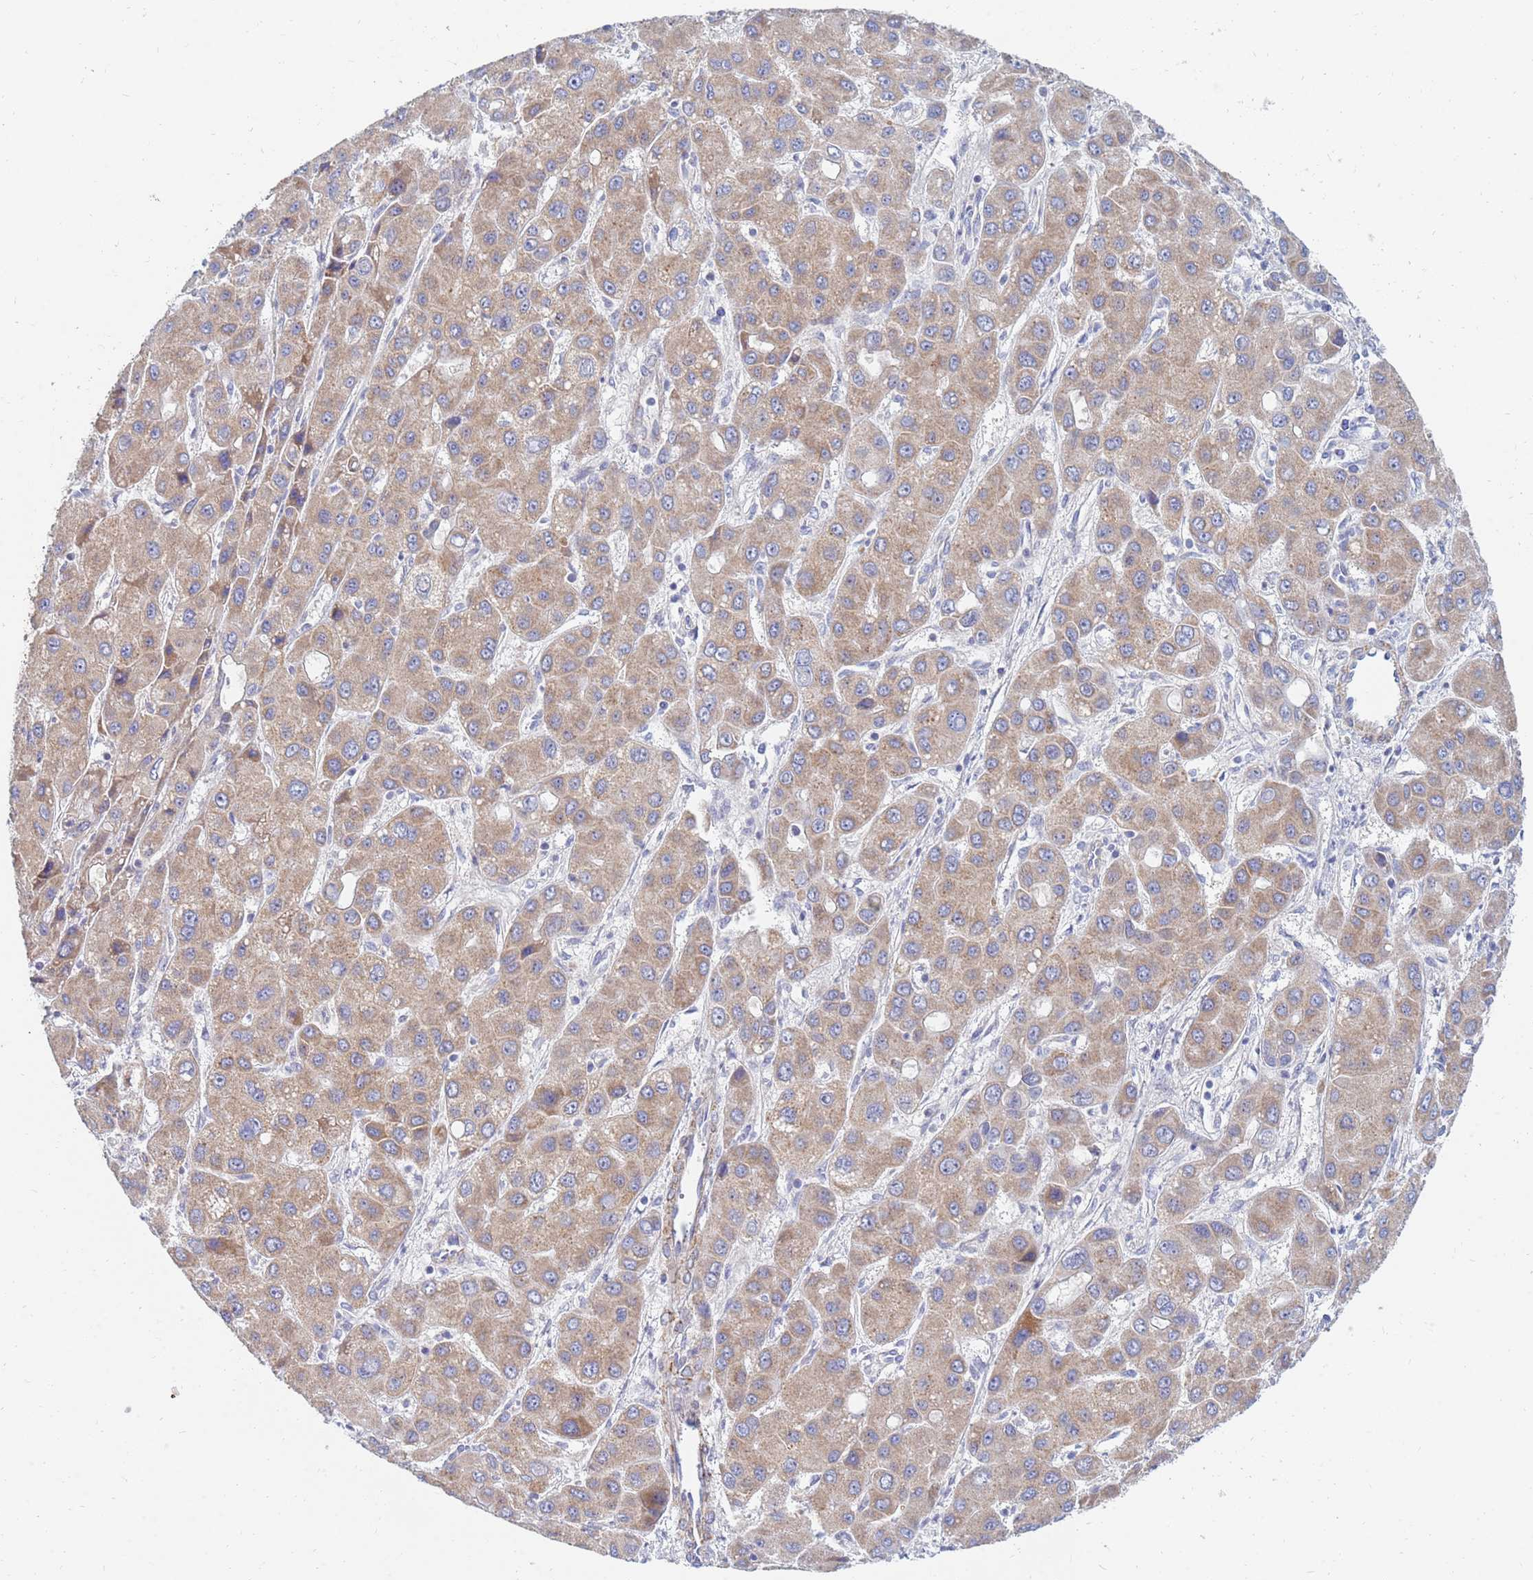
{"staining": {"intensity": "weak", "quantity": ">75%", "location": "cytoplasmic/membranous"}, "tissue": "liver cancer", "cell_type": "Tumor cells", "image_type": "cancer", "snomed": [{"axis": "morphology", "description": "Carcinoma, Hepatocellular, NOS"}, {"axis": "topography", "description": "Liver"}], "caption": "A micrograph showing weak cytoplasmic/membranous staining in approximately >75% of tumor cells in liver cancer (hepatocellular carcinoma), as visualized by brown immunohistochemical staining.", "gene": "SDR39U1", "patient": {"sex": "male", "age": 55}}